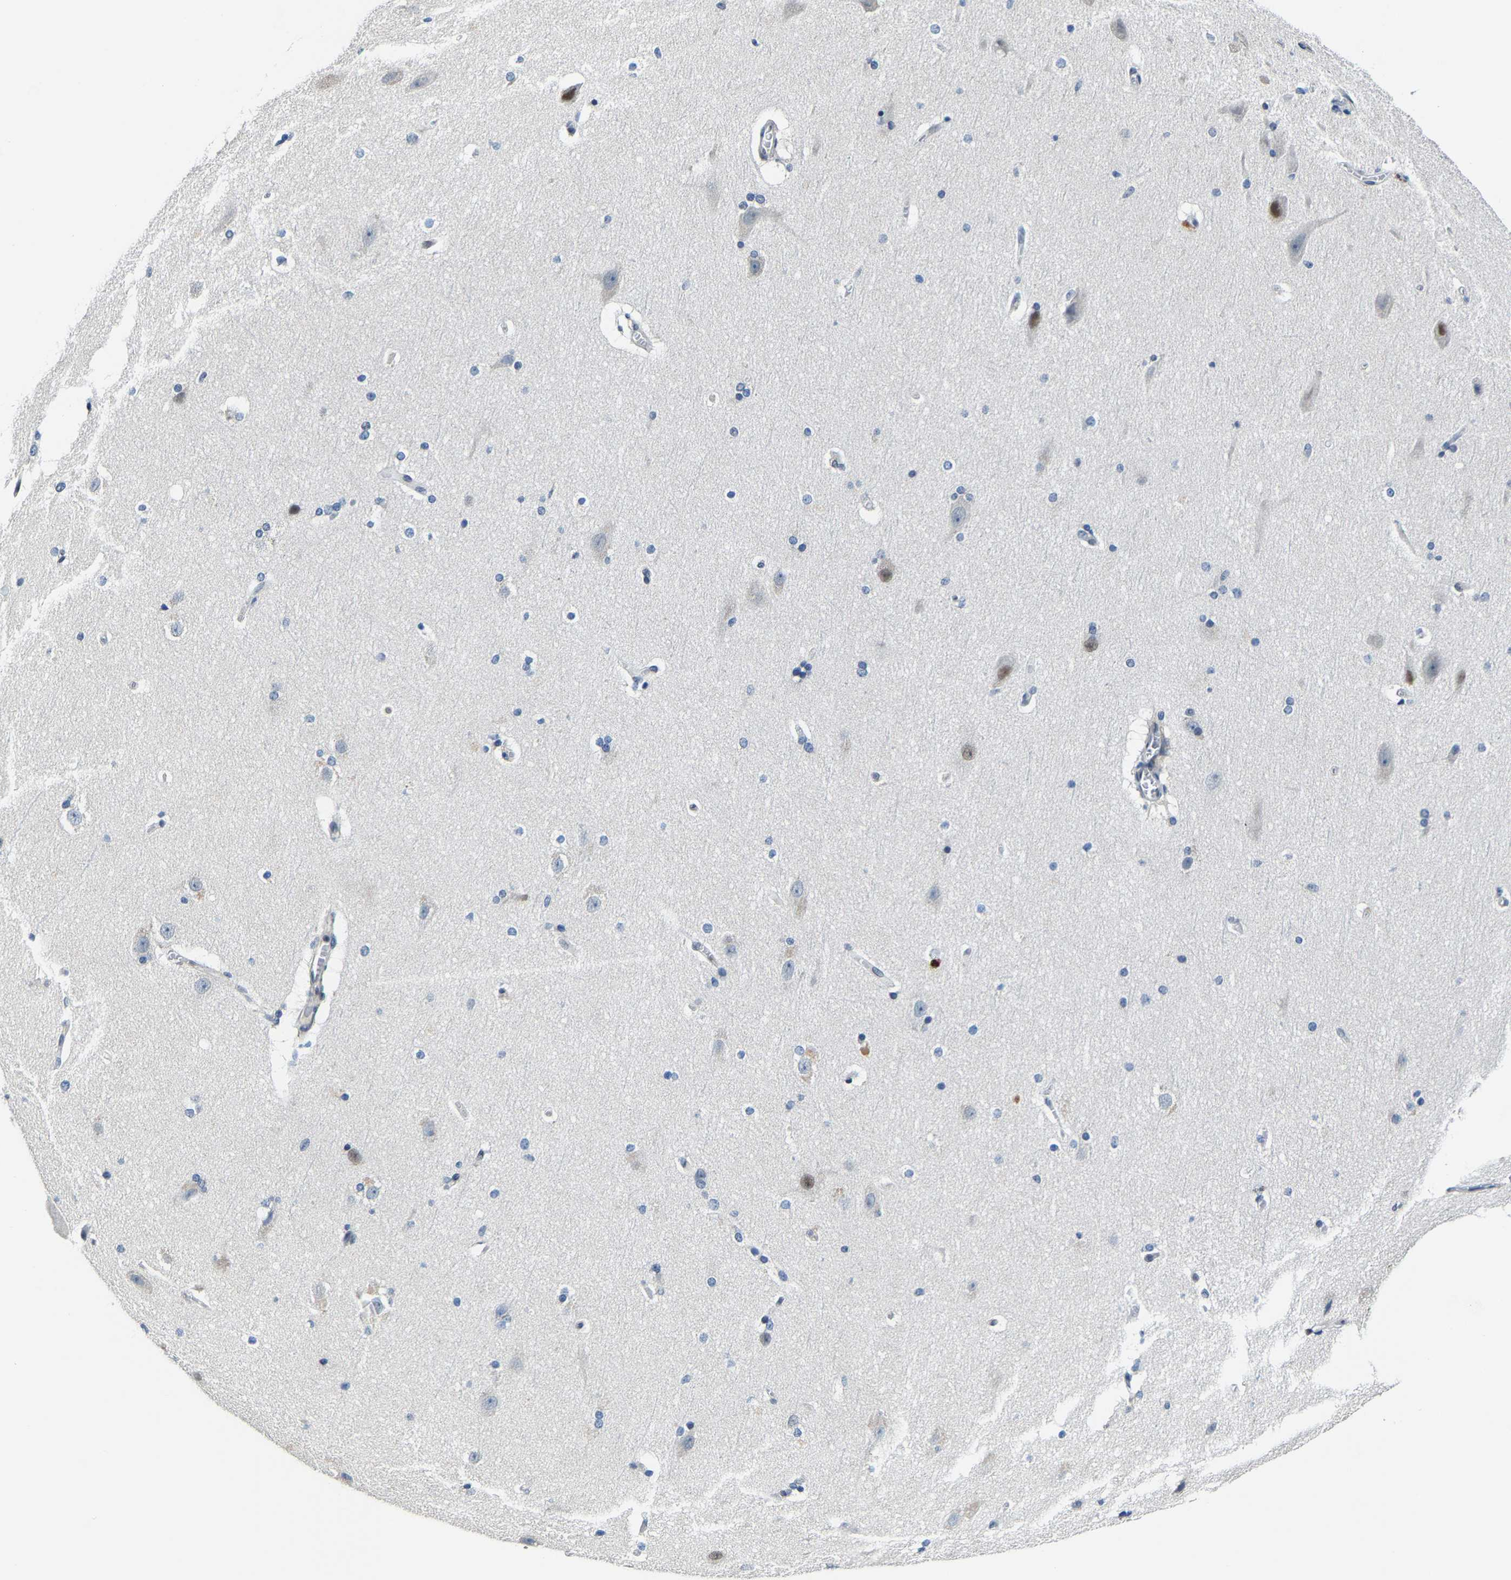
{"staining": {"intensity": "negative", "quantity": "none", "location": "none"}, "tissue": "cerebral cortex", "cell_type": "Endothelial cells", "image_type": "normal", "snomed": [{"axis": "morphology", "description": "Normal tissue, NOS"}, {"axis": "topography", "description": "Cerebral cortex"}, {"axis": "topography", "description": "Hippocampus"}], "caption": "The image shows no staining of endothelial cells in unremarkable cerebral cortex.", "gene": "METTL1", "patient": {"sex": "female", "age": 19}}